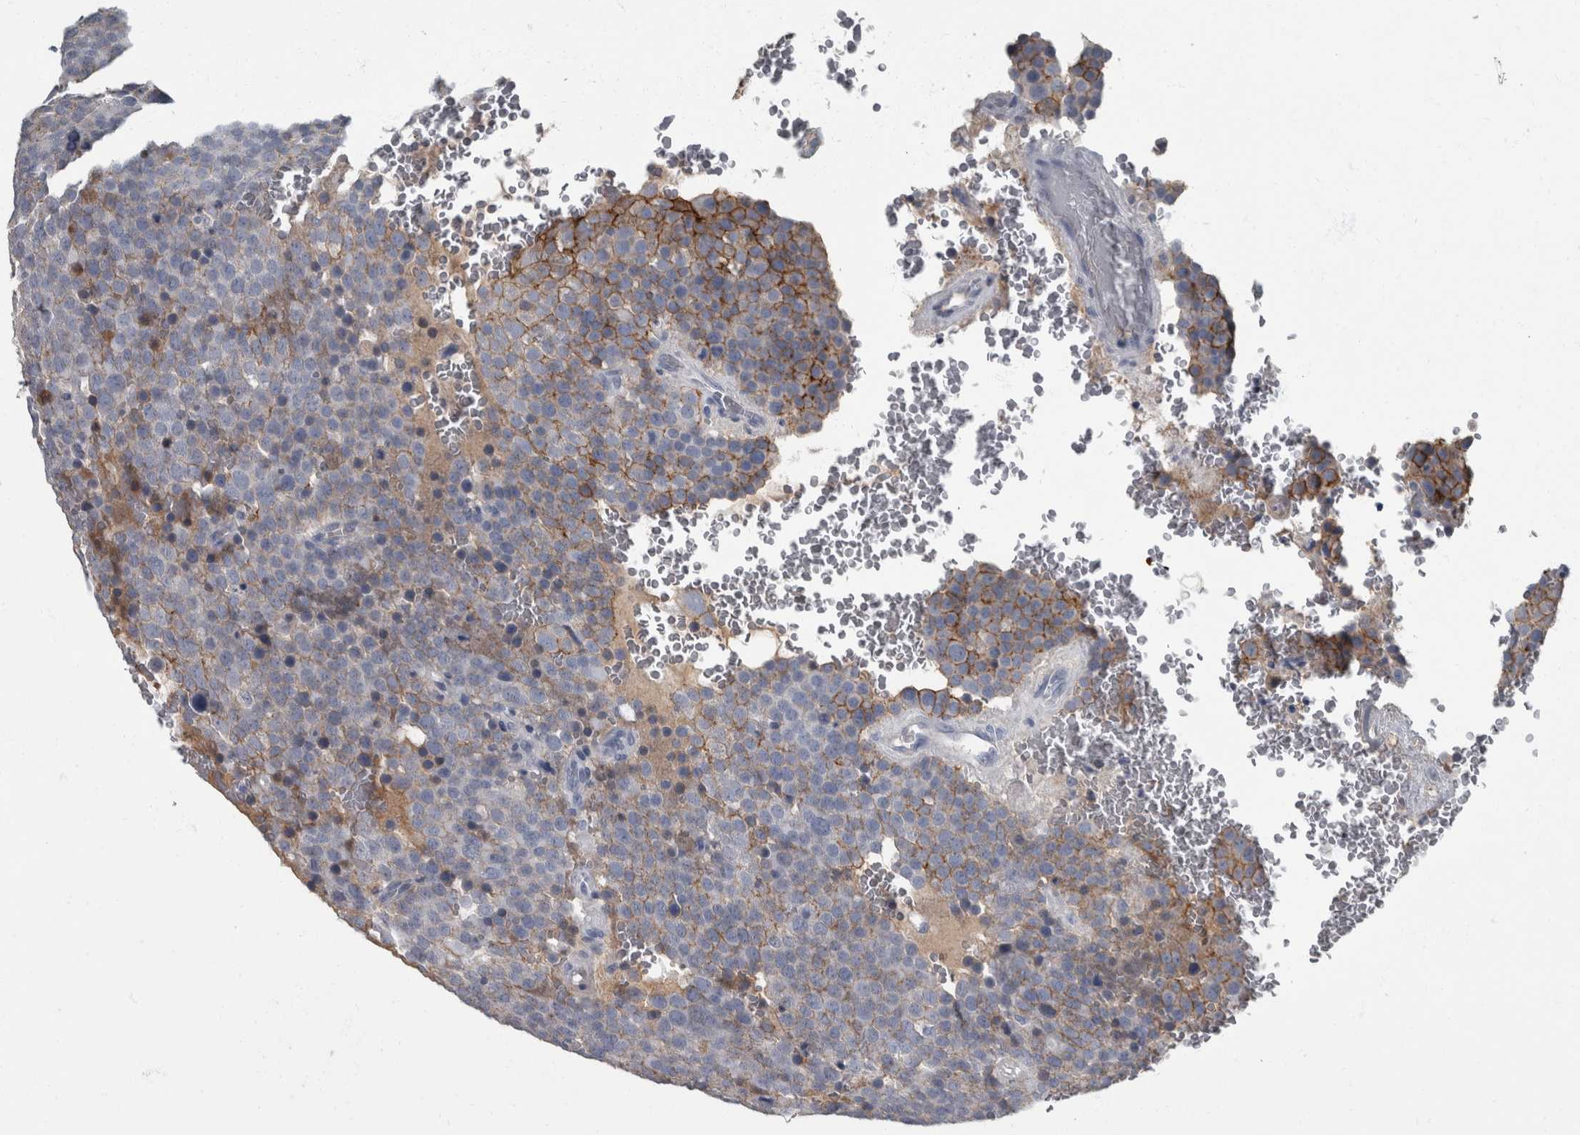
{"staining": {"intensity": "moderate", "quantity": "<25%", "location": "cytoplasmic/membranous"}, "tissue": "testis cancer", "cell_type": "Tumor cells", "image_type": "cancer", "snomed": [{"axis": "morphology", "description": "Seminoma, NOS"}, {"axis": "topography", "description": "Testis"}], "caption": "Approximately <25% of tumor cells in seminoma (testis) reveal moderate cytoplasmic/membranous protein expression as visualized by brown immunohistochemical staining.", "gene": "DSG2", "patient": {"sex": "male", "age": 71}}